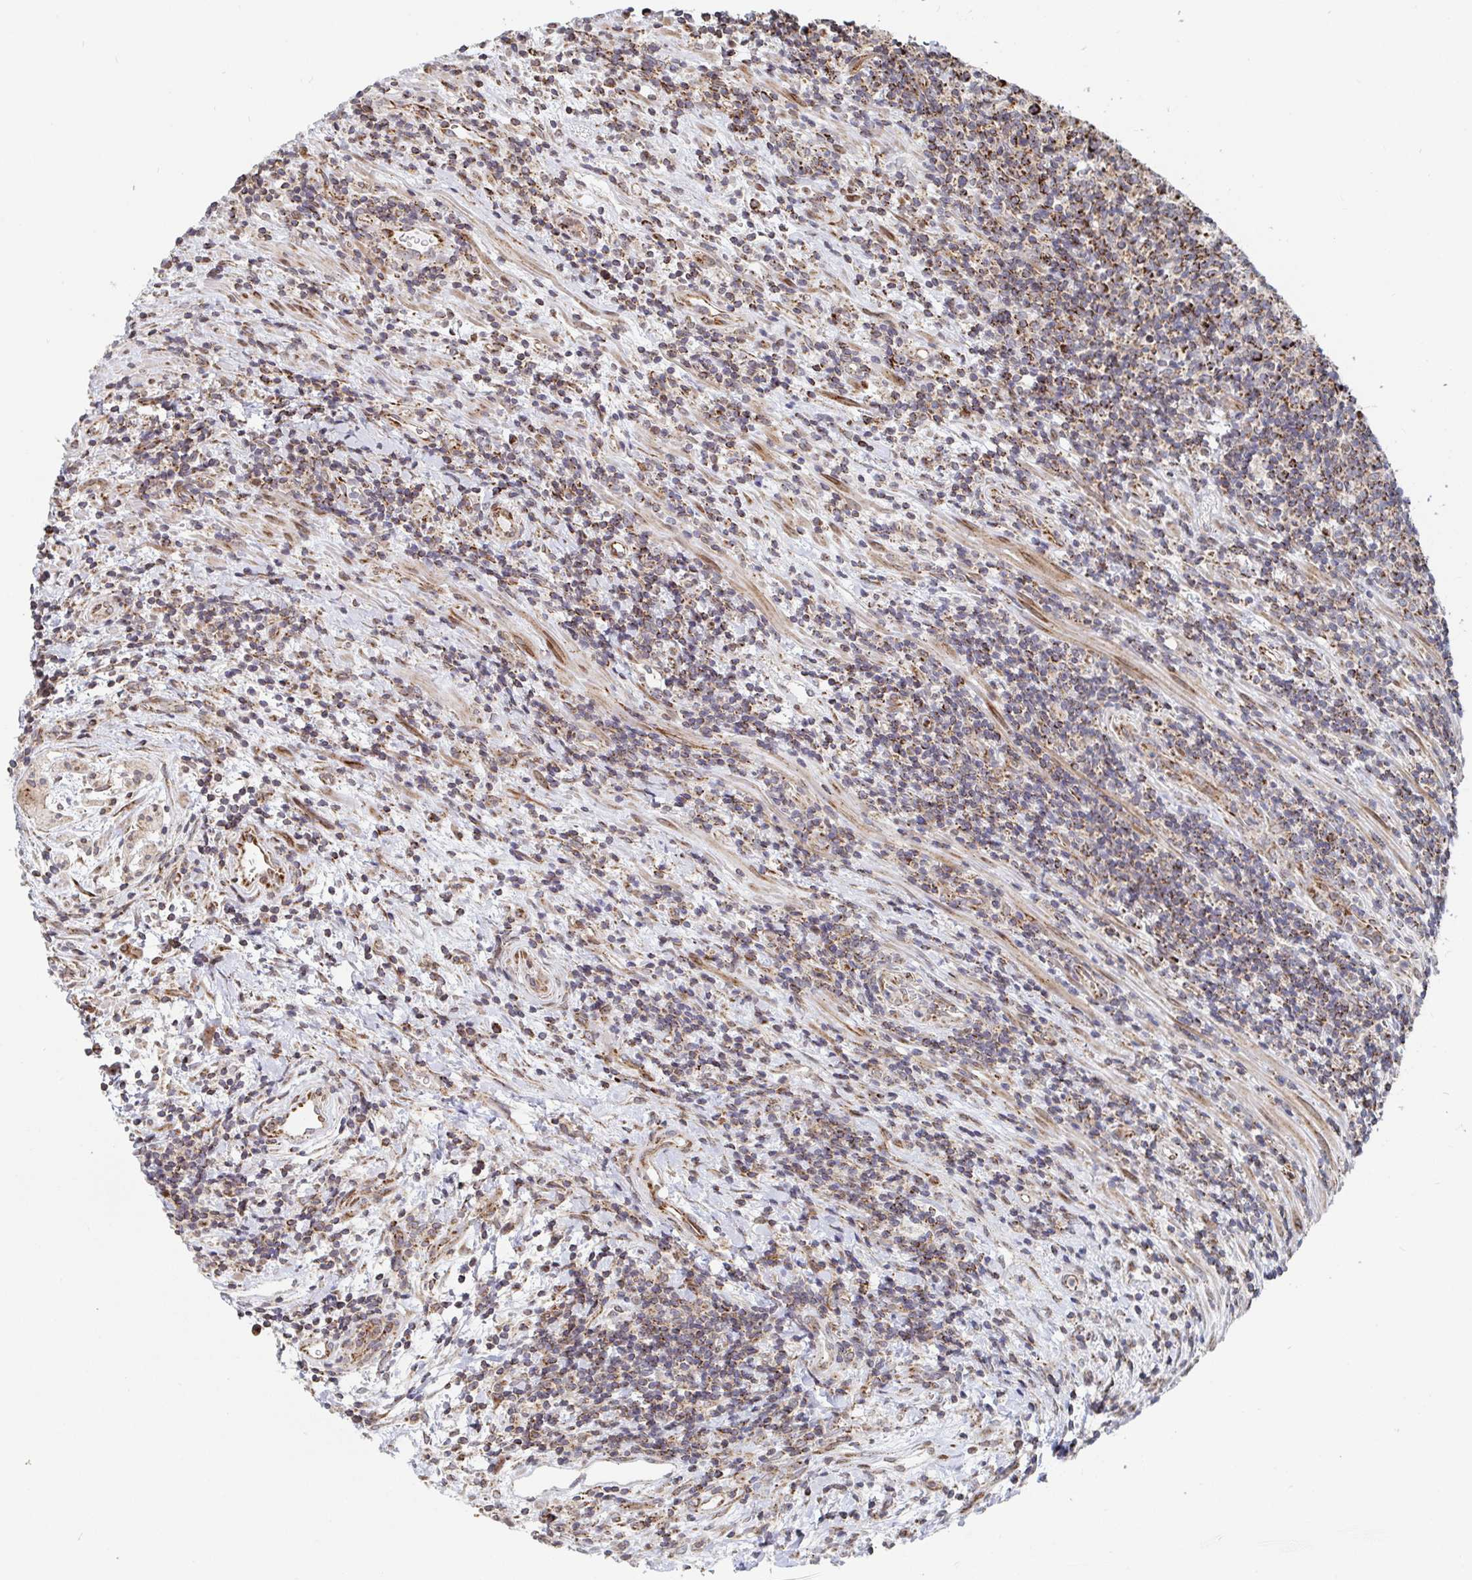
{"staining": {"intensity": "weak", "quantity": ">75%", "location": "cytoplasmic/membranous"}, "tissue": "lymphoma", "cell_type": "Tumor cells", "image_type": "cancer", "snomed": [{"axis": "morphology", "description": "Malignant lymphoma, non-Hodgkin's type, High grade"}, {"axis": "topography", "description": "Small intestine"}], "caption": "Immunohistochemistry photomicrograph of lymphoma stained for a protein (brown), which demonstrates low levels of weak cytoplasmic/membranous expression in approximately >75% of tumor cells.", "gene": "STARD8", "patient": {"sex": "female", "age": 56}}